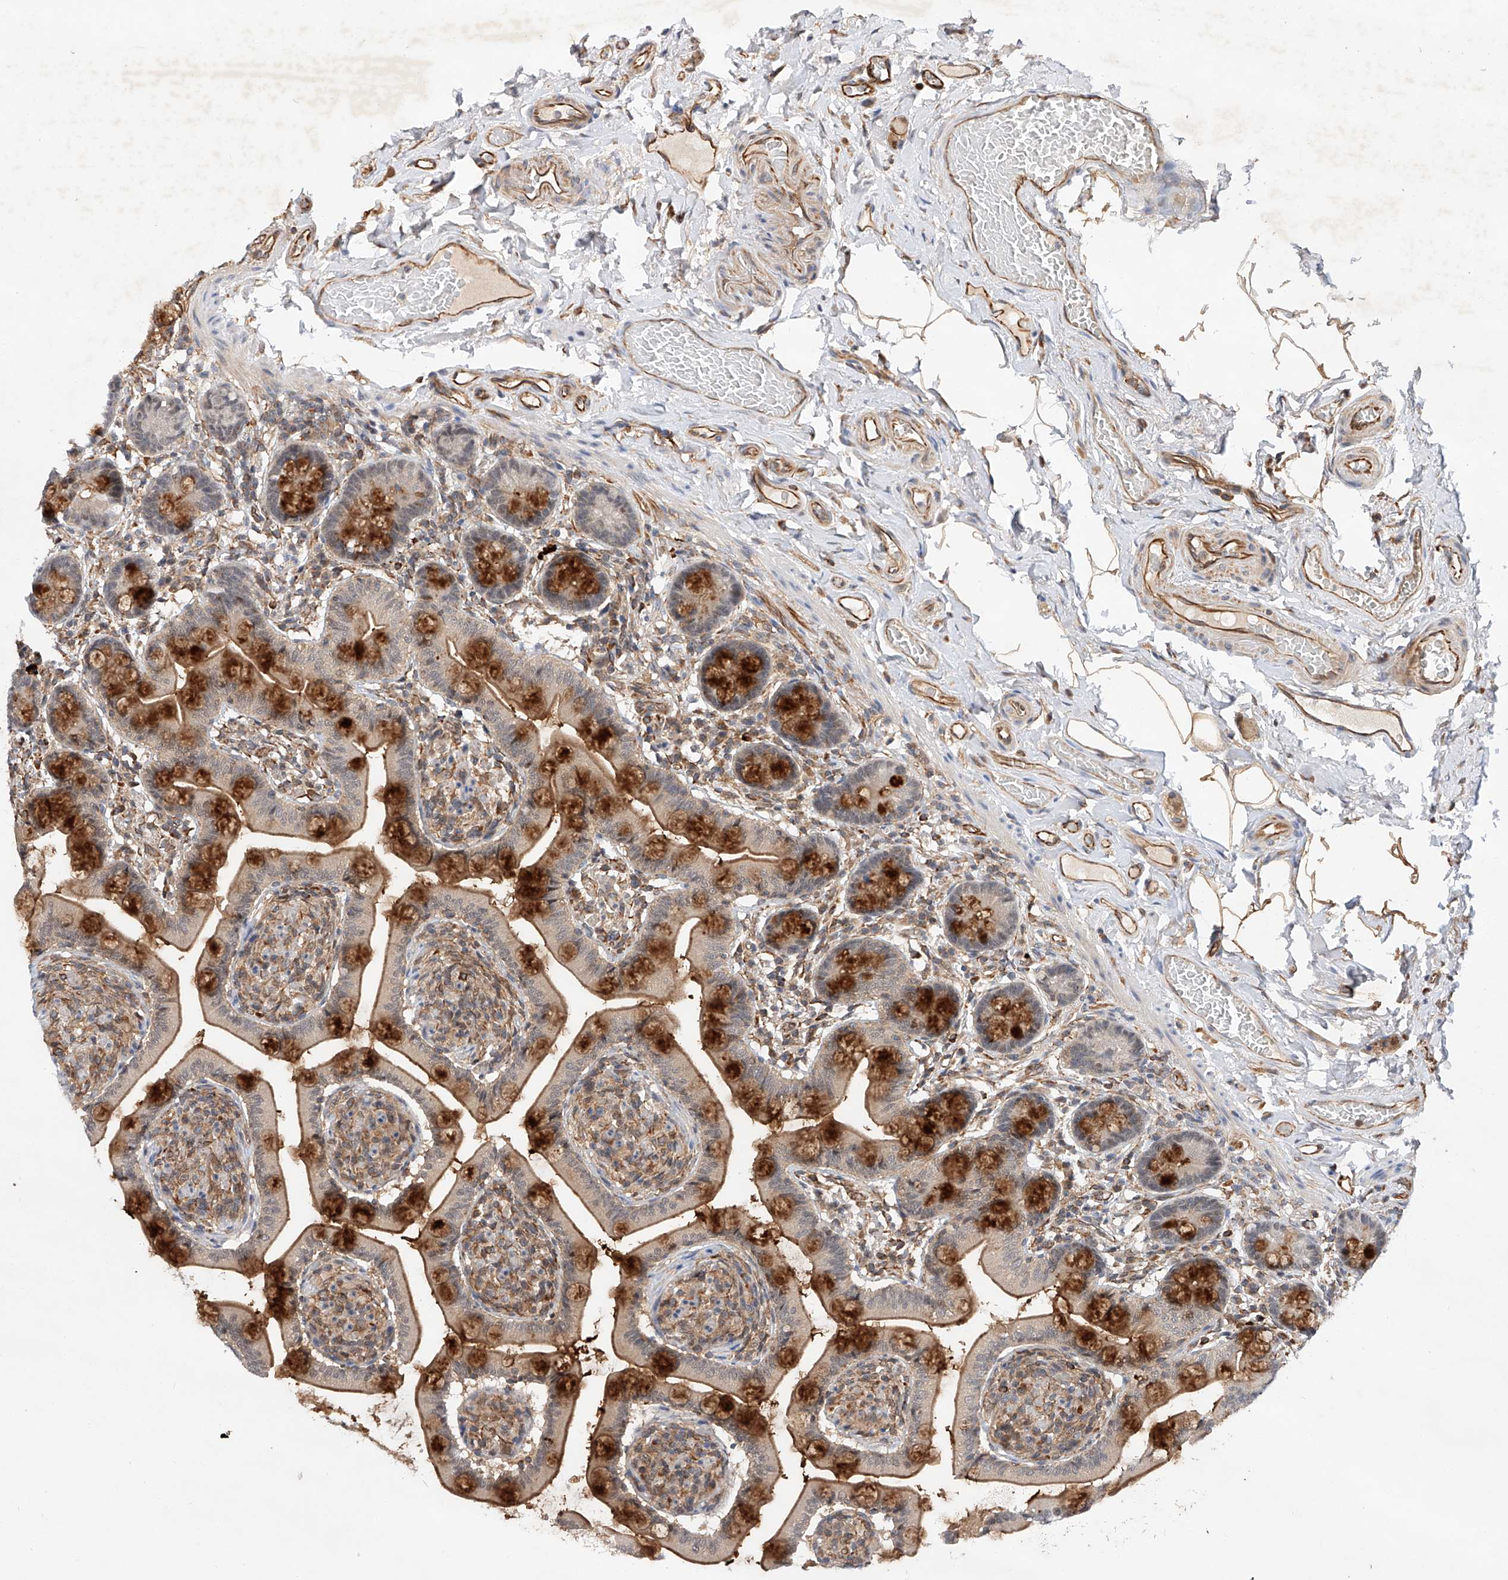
{"staining": {"intensity": "strong", "quantity": "25%-75%", "location": "cytoplasmic/membranous"}, "tissue": "small intestine", "cell_type": "Glandular cells", "image_type": "normal", "snomed": [{"axis": "morphology", "description": "Normal tissue, NOS"}, {"axis": "topography", "description": "Small intestine"}], "caption": "The immunohistochemical stain labels strong cytoplasmic/membranous expression in glandular cells of normal small intestine. Immunohistochemistry (ihc) stains the protein of interest in brown and the nuclei are stained blue.", "gene": "AMD1", "patient": {"sex": "female", "age": 64}}